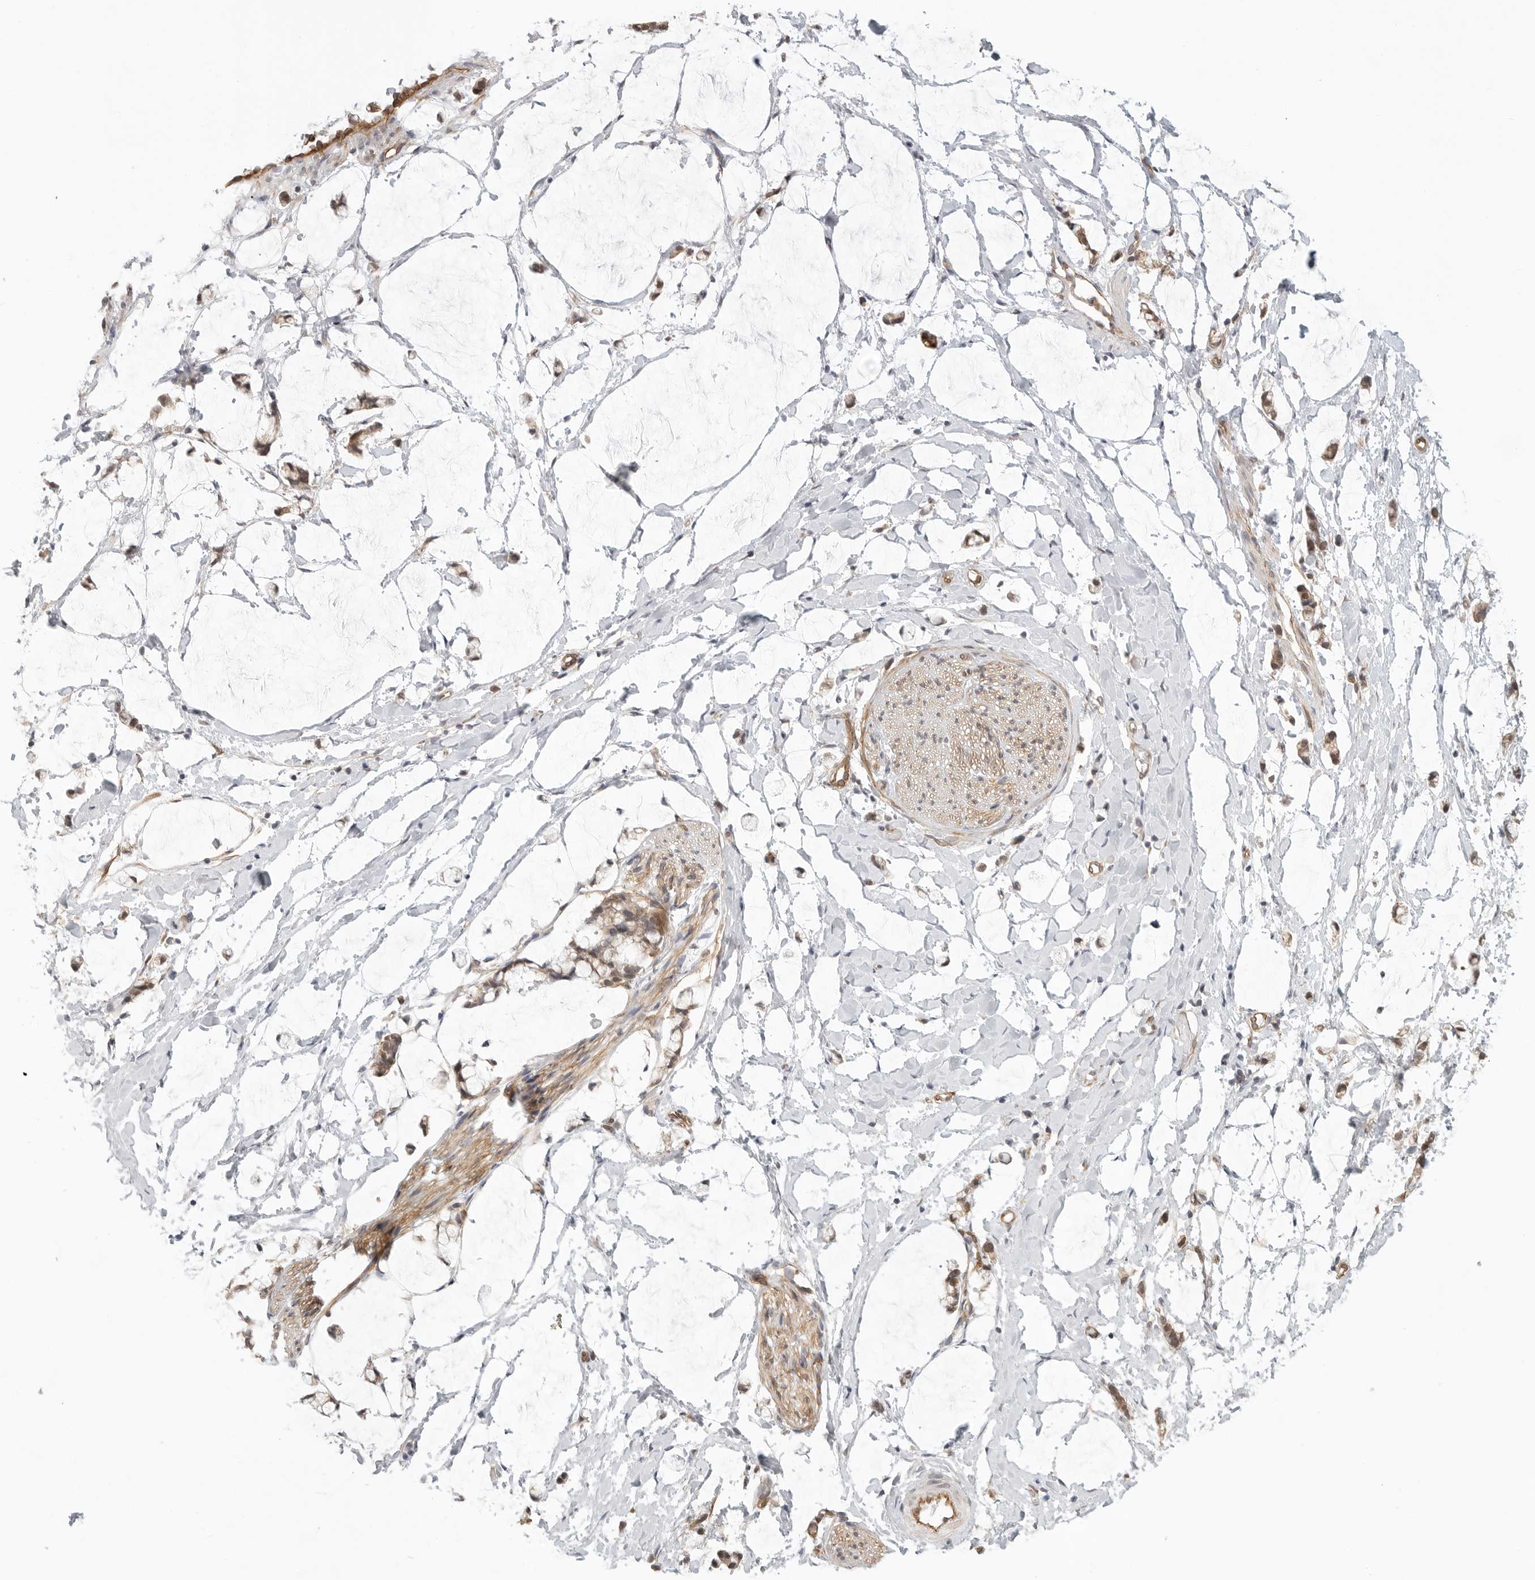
{"staining": {"intensity": "negative", "quantity": "none", "location": "none"}, "tissue": "adipose tissue", "cell_type": "Adipocytes", "image_type": "normal", "snomed": [{"axis": "morphology", "description": "Normal tissue, NOS"}, {"axis": "morphology", "description": "Adenocarcinoma, NOS"}, {"axis": "topography", "description": "Colon"}, {"axis": "topography", "description": "Peripheral nerve tissue"}], "caption": "Immunohistochemical staining of benign human adipose tissue exhibits no significant positivity in adipocytes.", "gene": "ATOH7", "patient": {"sex": "male", "age": 14}}